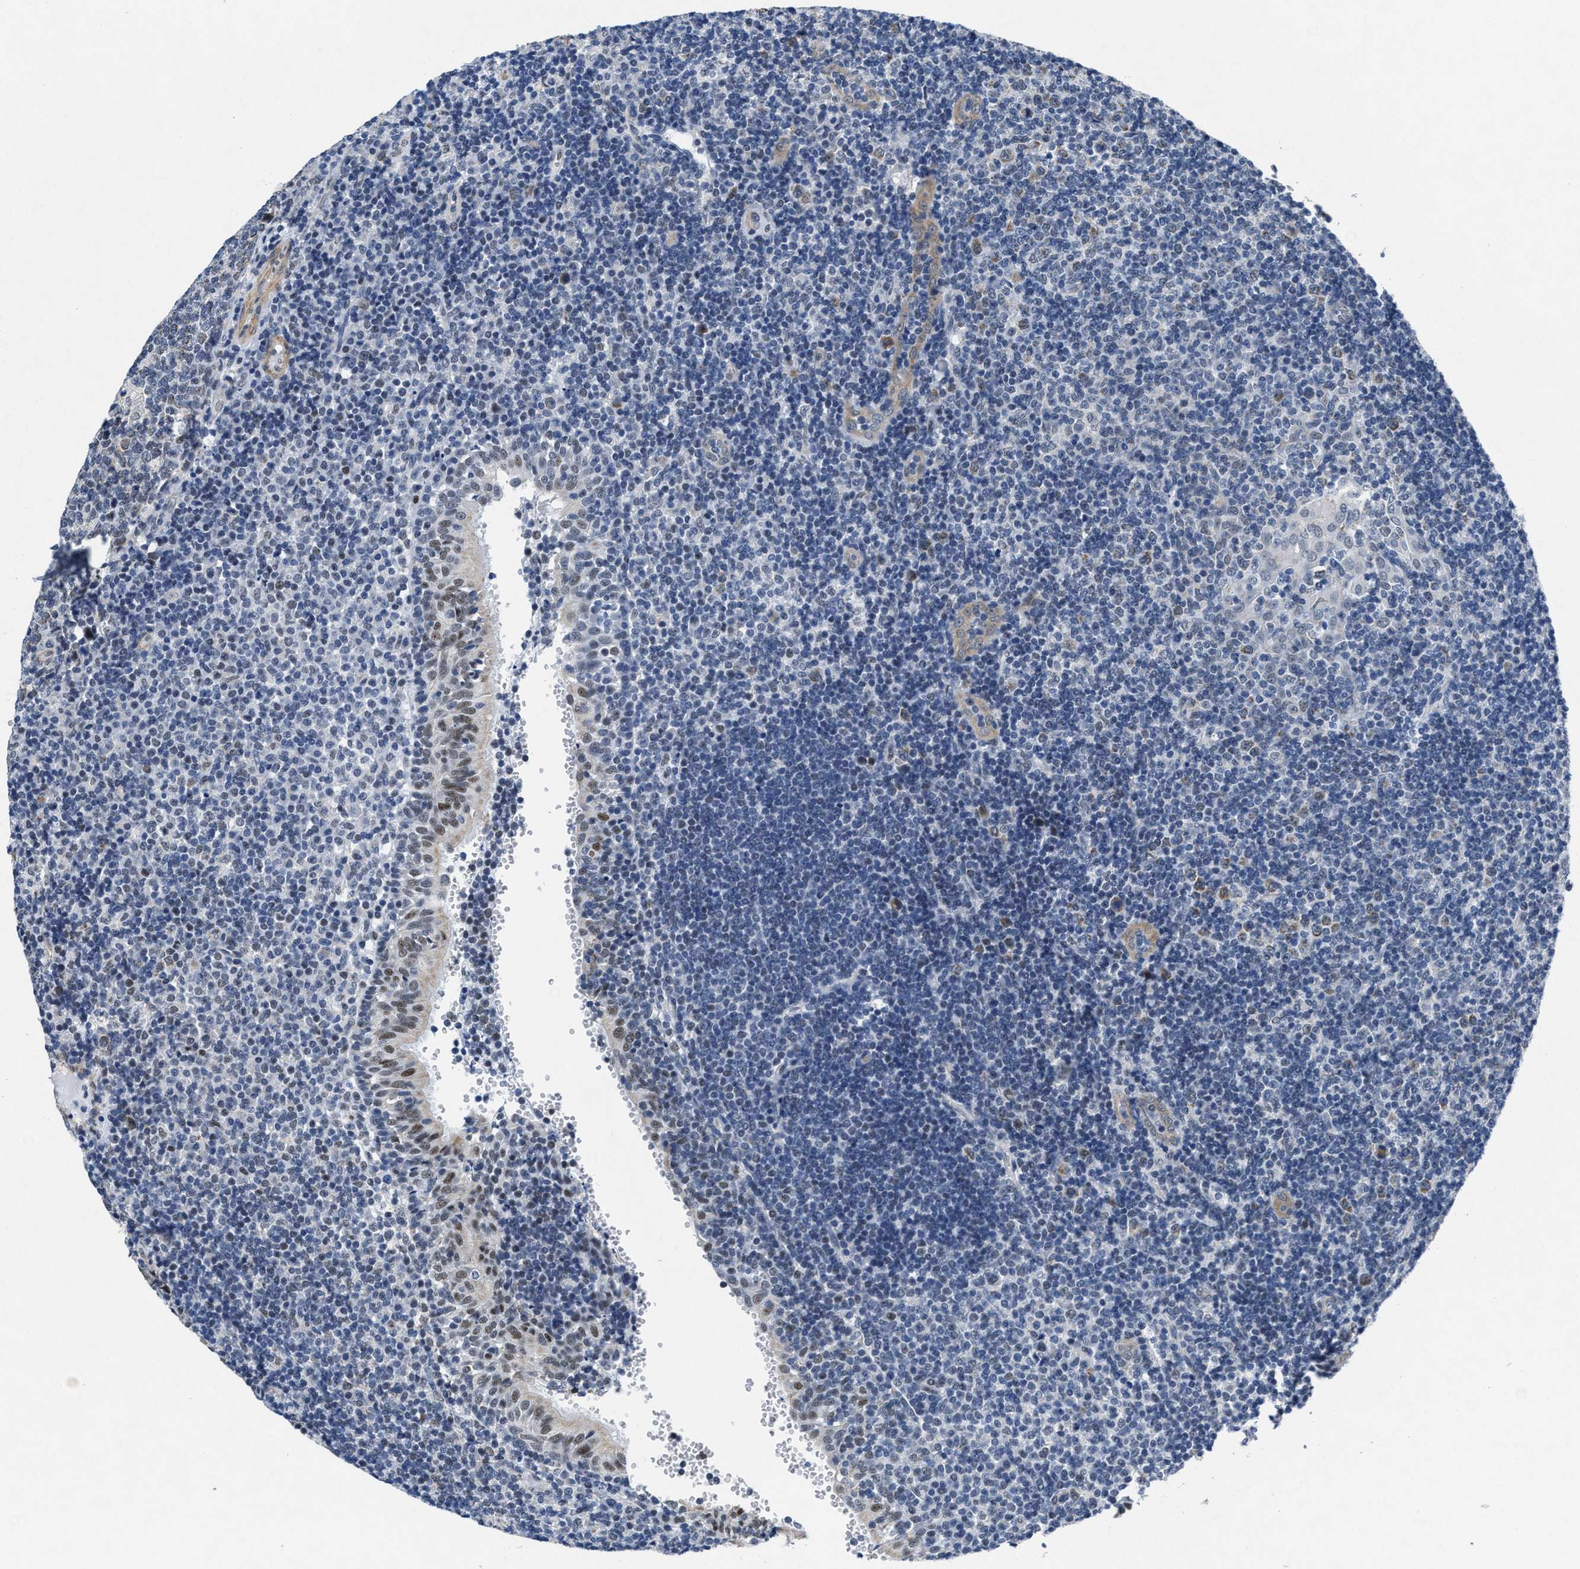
{"staining": {"intensity": "negative", "quantity": "none", "location": "none"}, "tissue": "tonsil", "cell_type": "Germinal center cells", "image_type": "normal", "snomed": [{"axis": "morphology", "description": "Normal tissue, NOS"}, {"axis": "topography", "description": "Tonsil"}], "caption": "A histopathology image of tonsil stained for a protein exhibits no brown staining in germinal center cells. (Immunohistochemistry, brightfield microscopy, high magnification).", "gene": "ID3", "patient": {"sex": "female", "age": 40}}